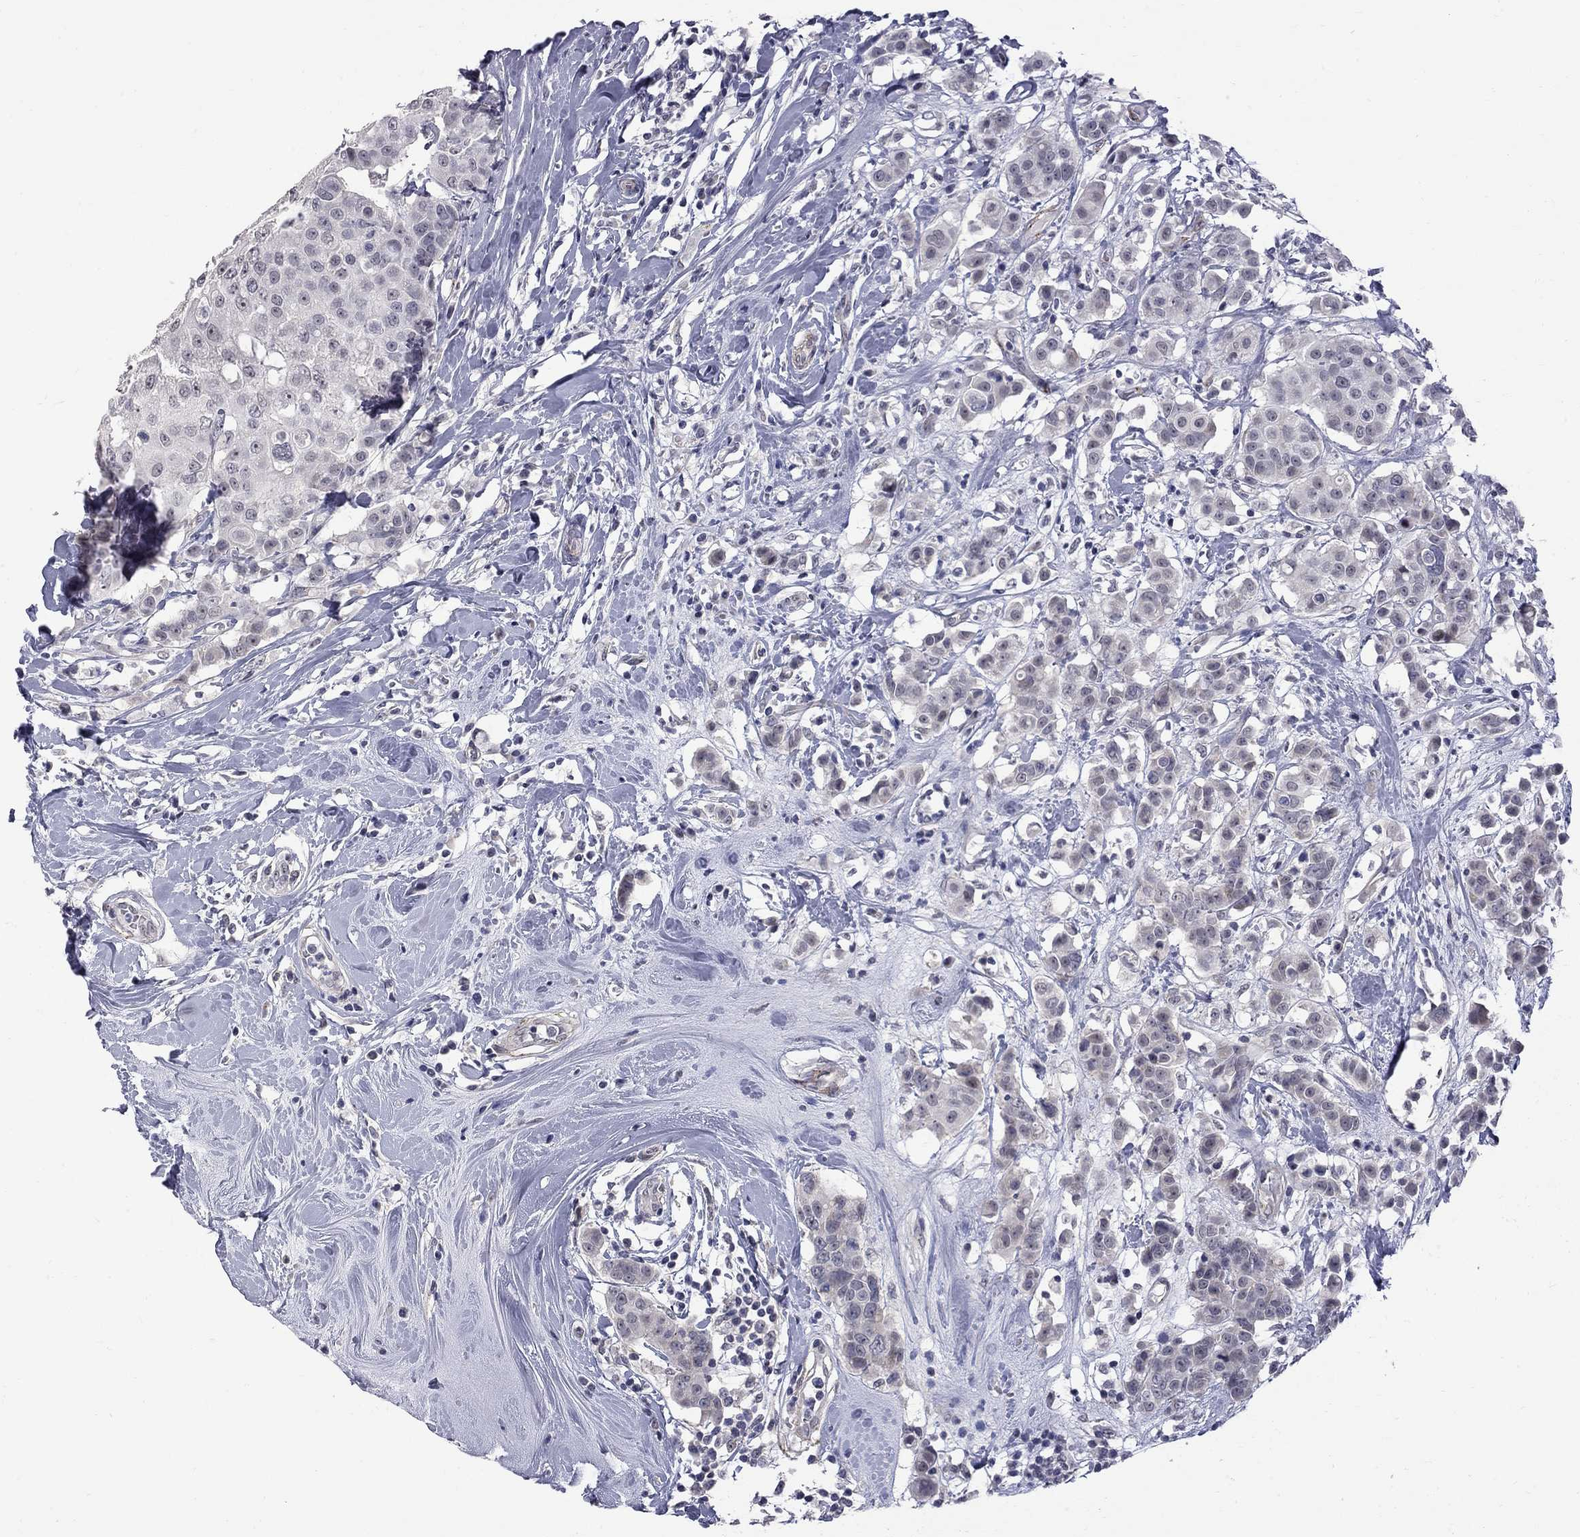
{"staining": {"intensity": "negative", "quantity": "none", "location": "none"}, "tissue": "breast cancer", "cell_type": "Tumor cells", "image_type": "cancer", "snomed": [{"axis": "morphology", "description": "Duct carcinoma"}, {"axis": "topography", "description": "Breast"}], "caption": "DAB immunohistochemical staining of human breast intraductal carcinoma displays no significant expression in tumor cells.", "gene": "GSG1L", "patient": {"sex": "female", "age": 27}}